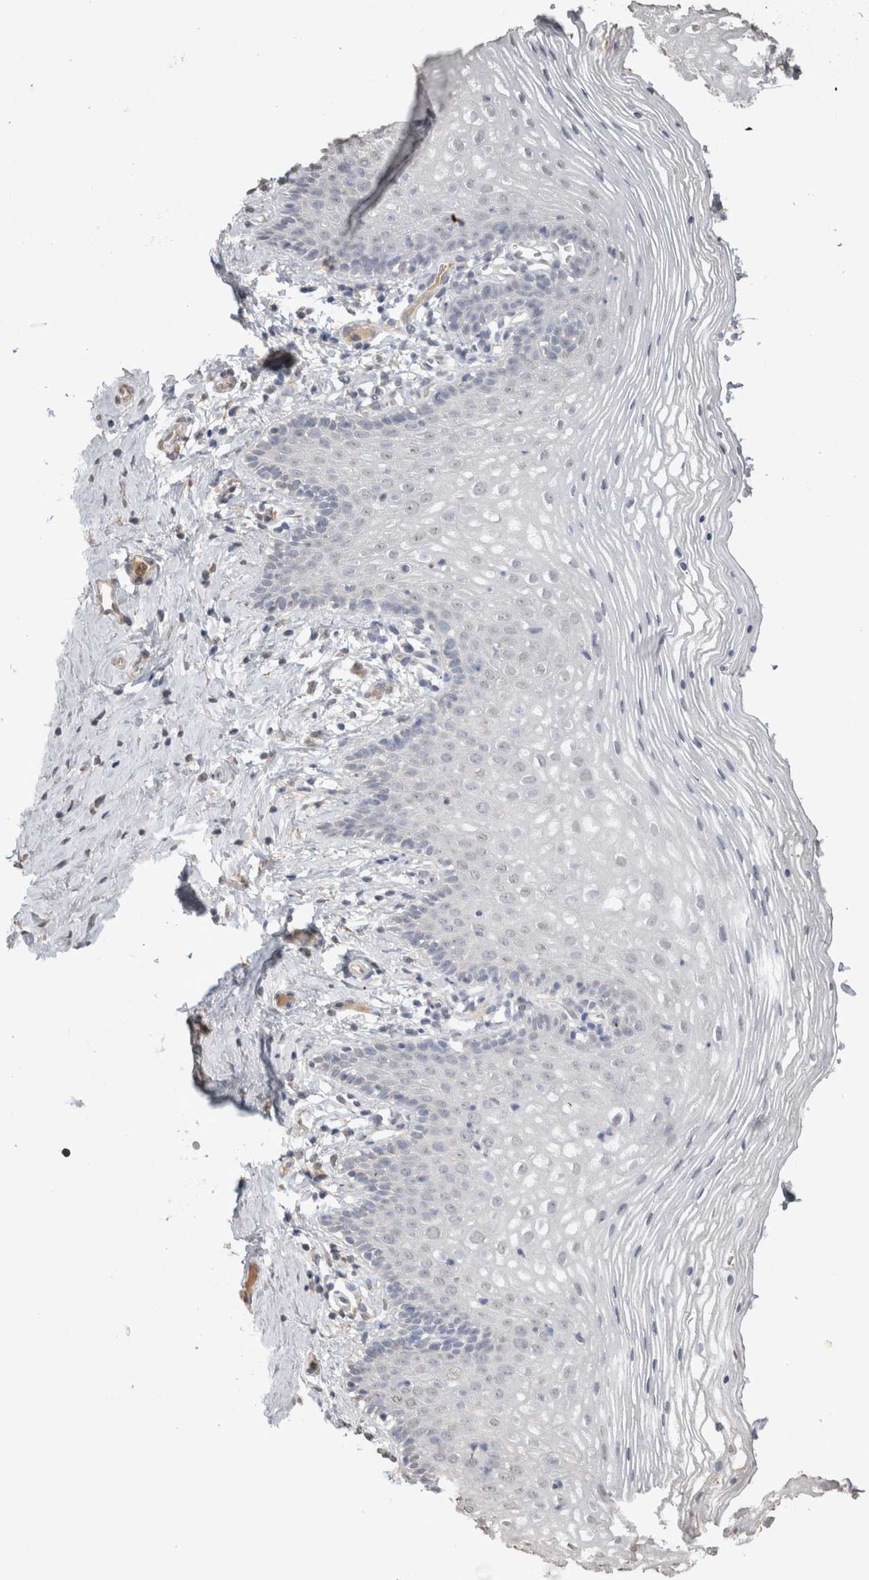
{"staining": {"intensity": "negative", "quantity": "none", "location": "none"}, "tissue": "vagina", "cell_type": "Squamous epithelial cells", "image_type": "normal", "snomed": [{"axis": "morphology", "description": "Normal tissue, NOS"}, {"axis": "topography", "description": "Vagina"}], "caption": "IHC image of unremarkable vagina: vagina stained with DAB (3,3'-diaminobenzidine) shows no significant protein staining in squamous epithelial cells.", "gene": "NAALADL2", "patient": {"sex": "female", "age": 32}}